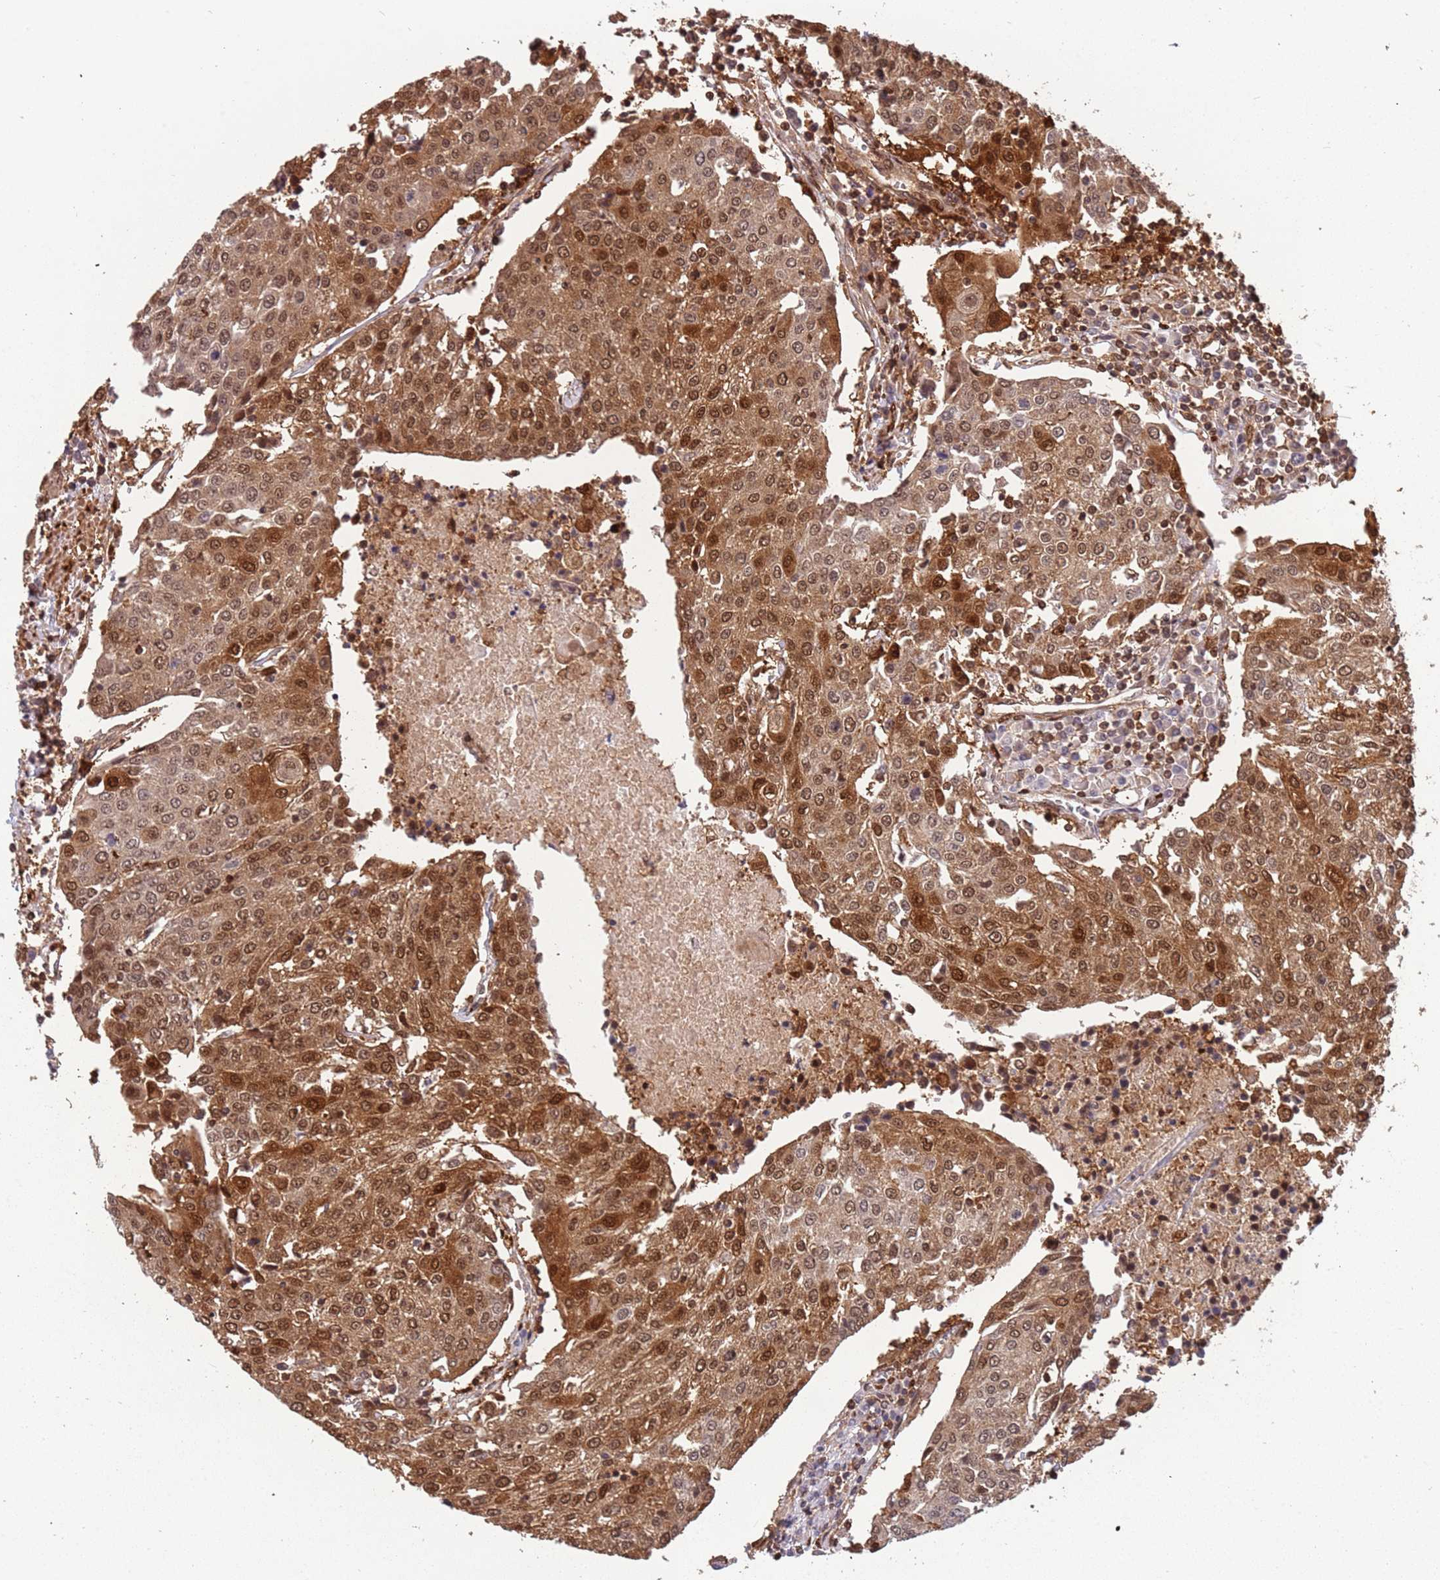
{"staining": {"intensity": "moderate", "quantity": ">75%", "location": "cytoplasmic/membranous,nuclear"}, "tissue": "urothelial cancer", "cell_type": "Tumor cells", "image_type": "cancer", "snomed": [{"axis": "morphology", "description": "Urothelial carcinoma, High grade"}, {"axis": "topography", "description": "Urinary bladder"}], "caption": "There is medium levels of moderate cytoplasmic/membranous and nuclear positivity in tumor cells of high-grade urothelial carcinoma, as demonstrated by immunohistochemical staining (brown color).", "gene": "GBP2", "patient": {"sex": "female", "age": 85}}